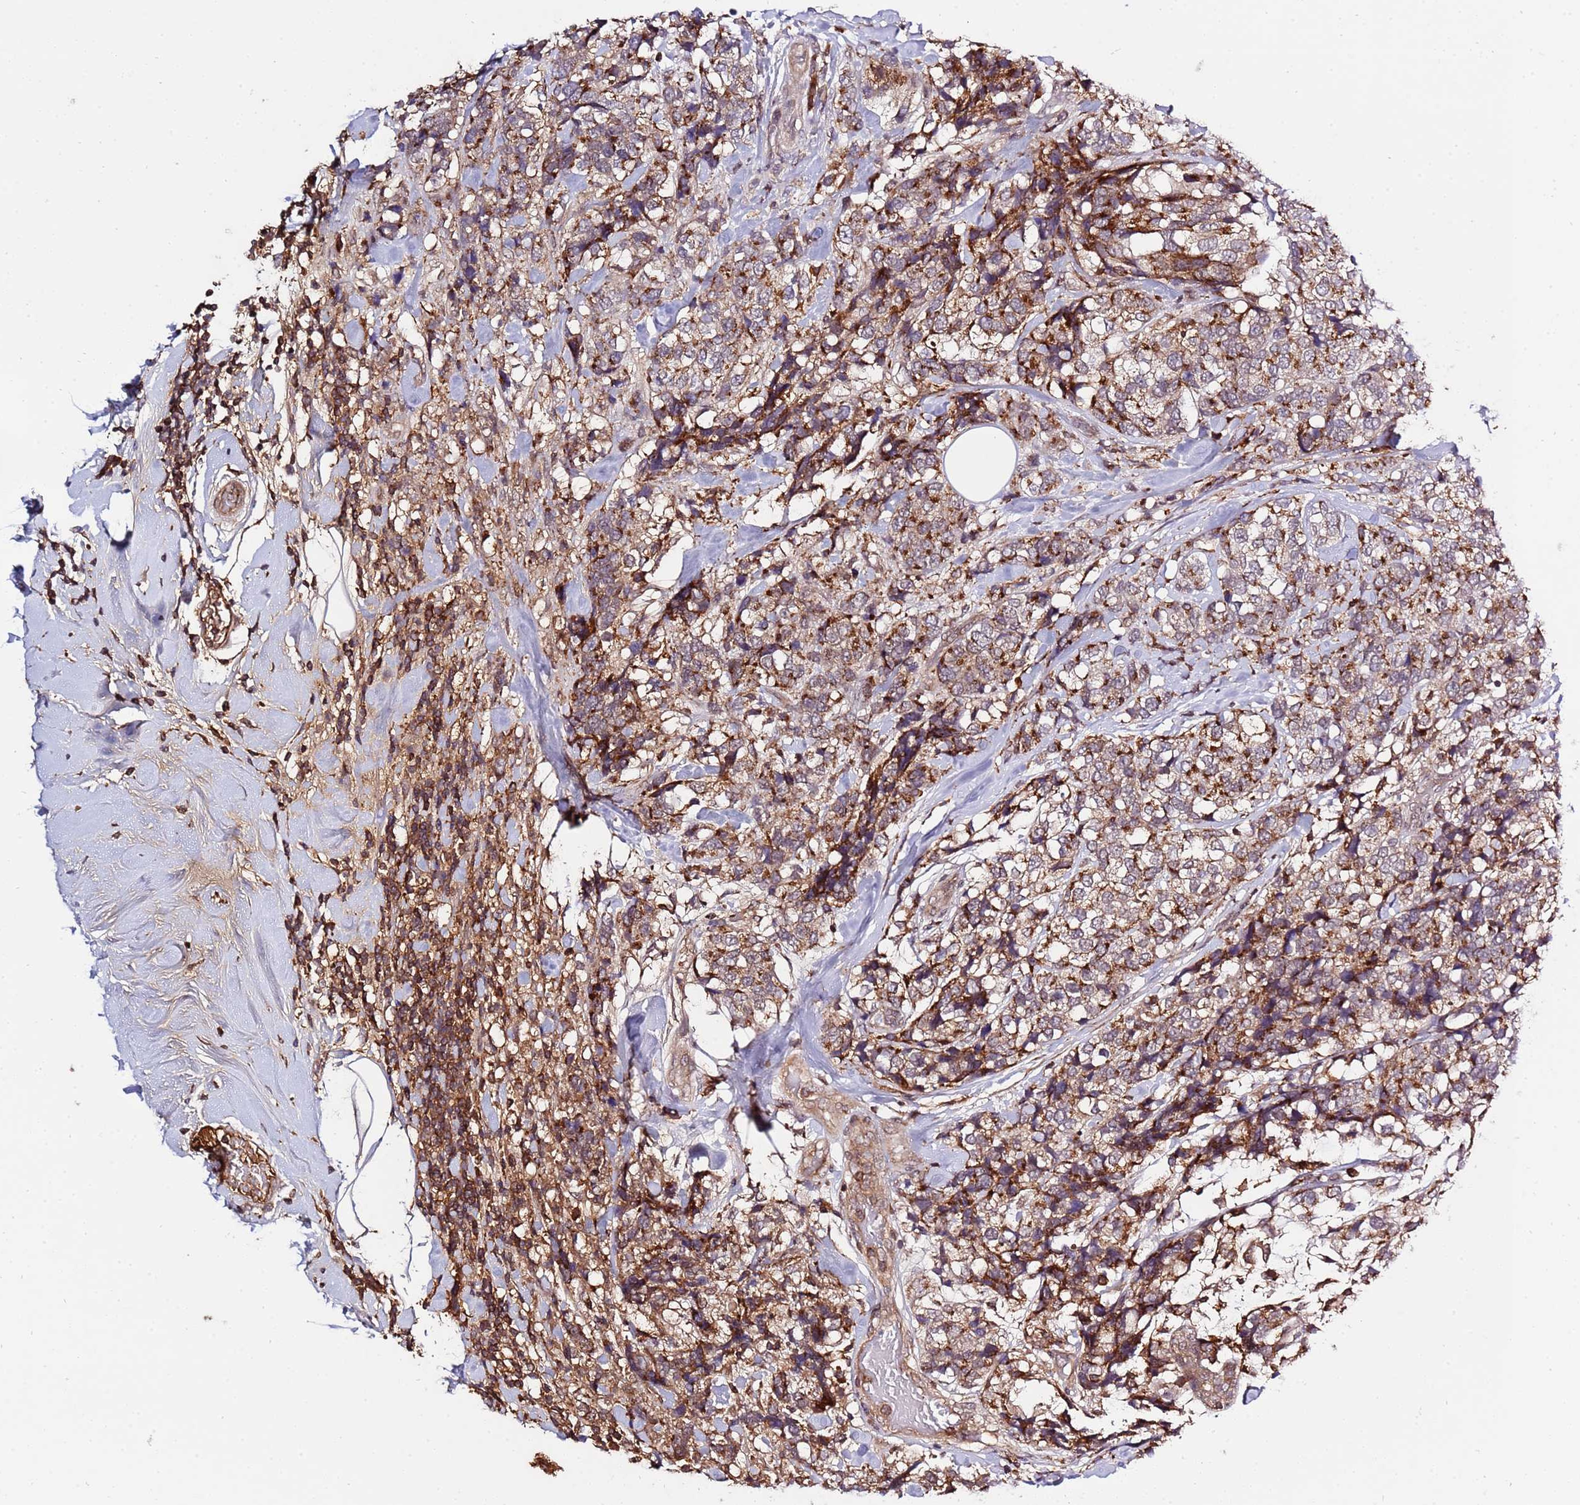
{"staining": {"intensity": "strong", "quantity": "25%-75%", "location": "cytoplasmic/membranous"}, "tissue": "breast cancer", "cell_type": "Tumor cells", "image_type": "cancer", "snomed": [{"axis": "morphology", "description": "Lobular carcinoma"}, {"axis": "topography", "description": "Breast"}], "caption": "Breast lobular carcinoma was stained to show a protein in brown. There is high levels of strong cytoplasmic/membranous expression in approximately 25%-75% of tumor cells.", "gene": "ZNF624", "patient": {"sex": "female", "age": 59}}